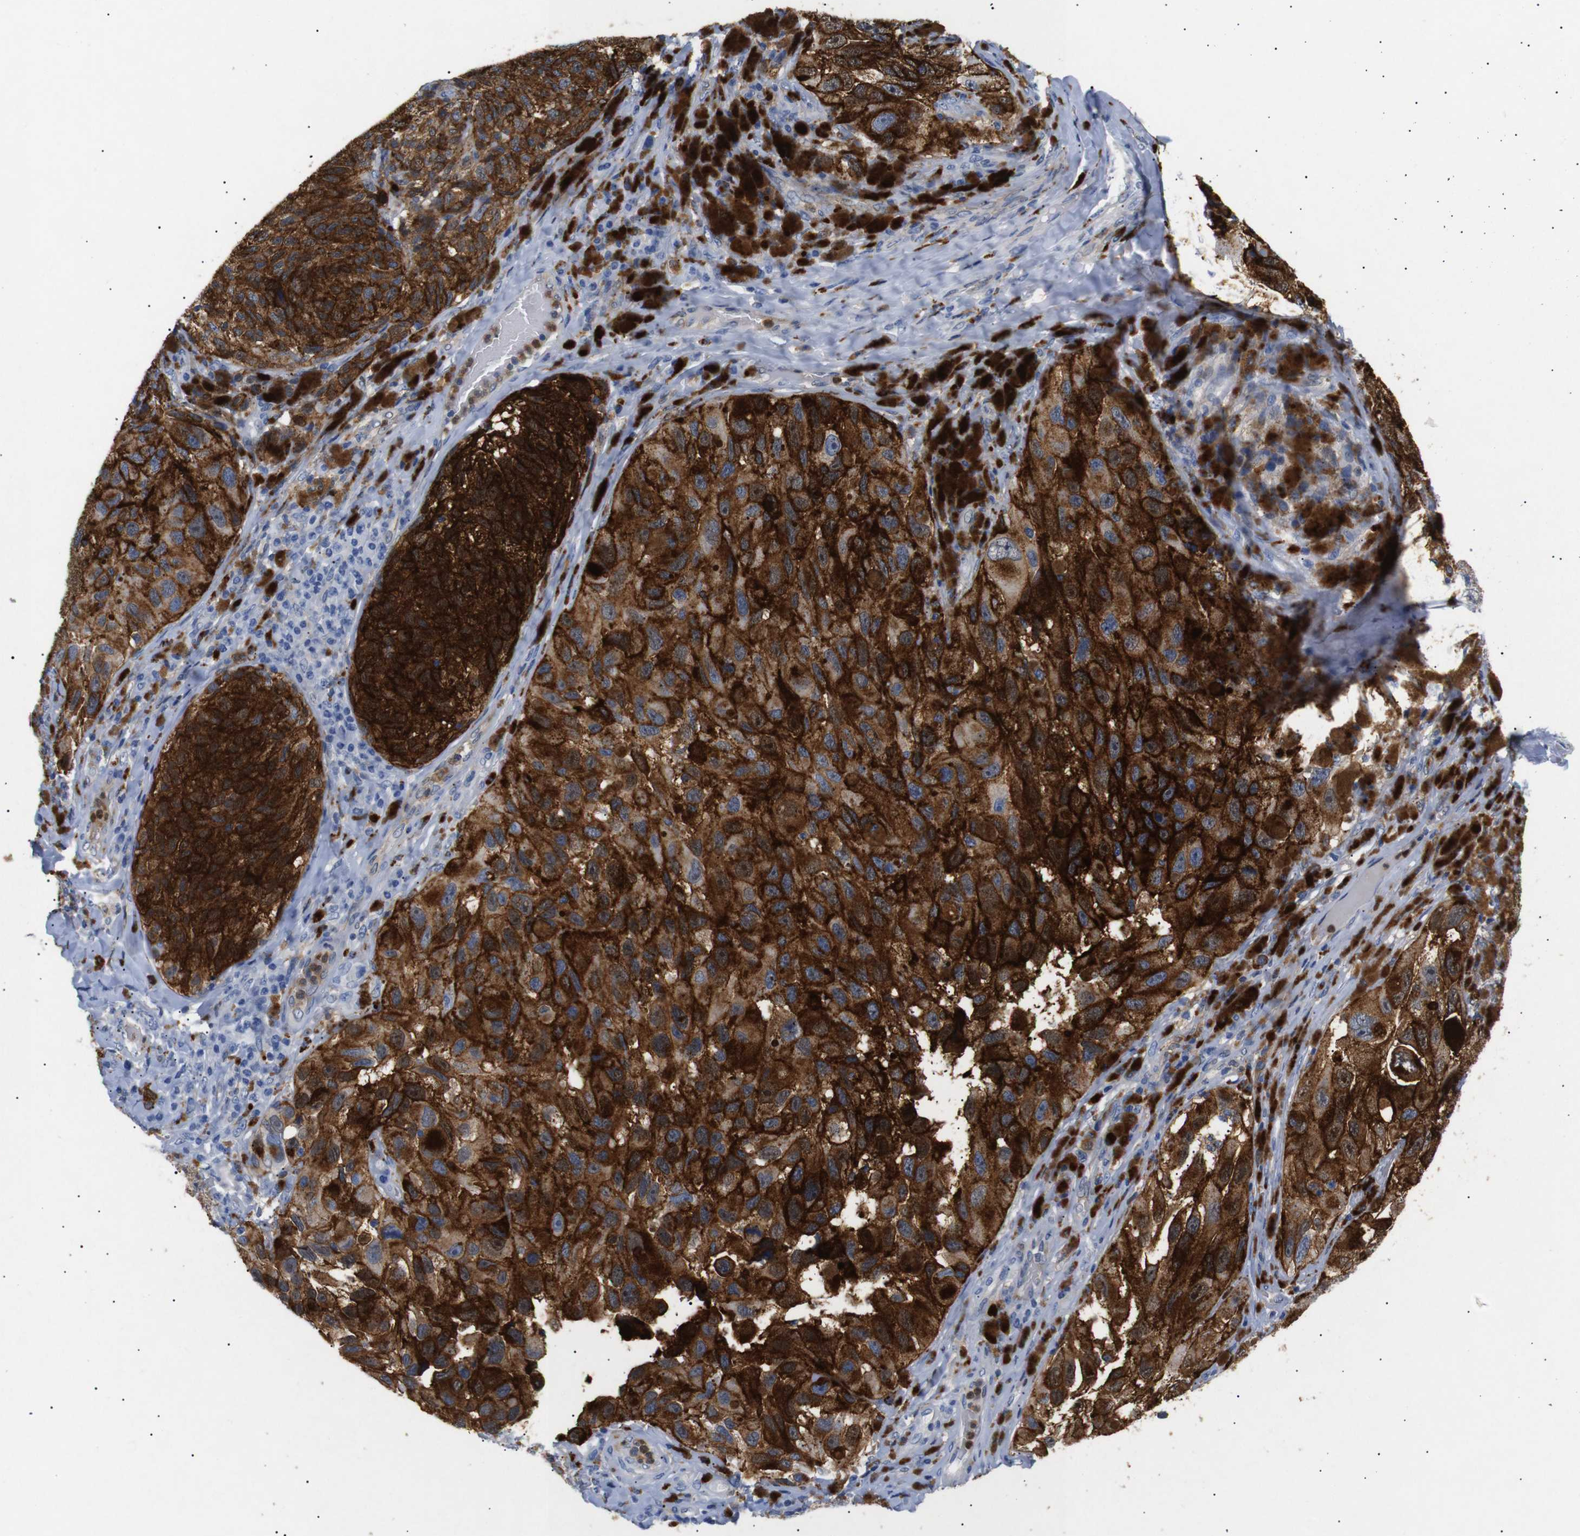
{"staining": {"intensity": "strong", "quantity": ">75%", "location": "cytoplasmic/membranous,nuclear"}, "tissue": "melanoma", "cell_type": "Tumor cells", "image_type": "cancer", "snomed": [{"axis": "morphology", "description": "Malignant melanoma, NOS"}, {"axis": "topography", "description": "Skin"}], "caption": "A high-resolution micrograph shows immunohistochemistry staining of malignant melanoma, which shows strong cytoplasmic/membranous and nuclear expression in about >75% of tumor cells.", "gene": "SDCBP", "patient": {"sex": "female", "age": 73}}